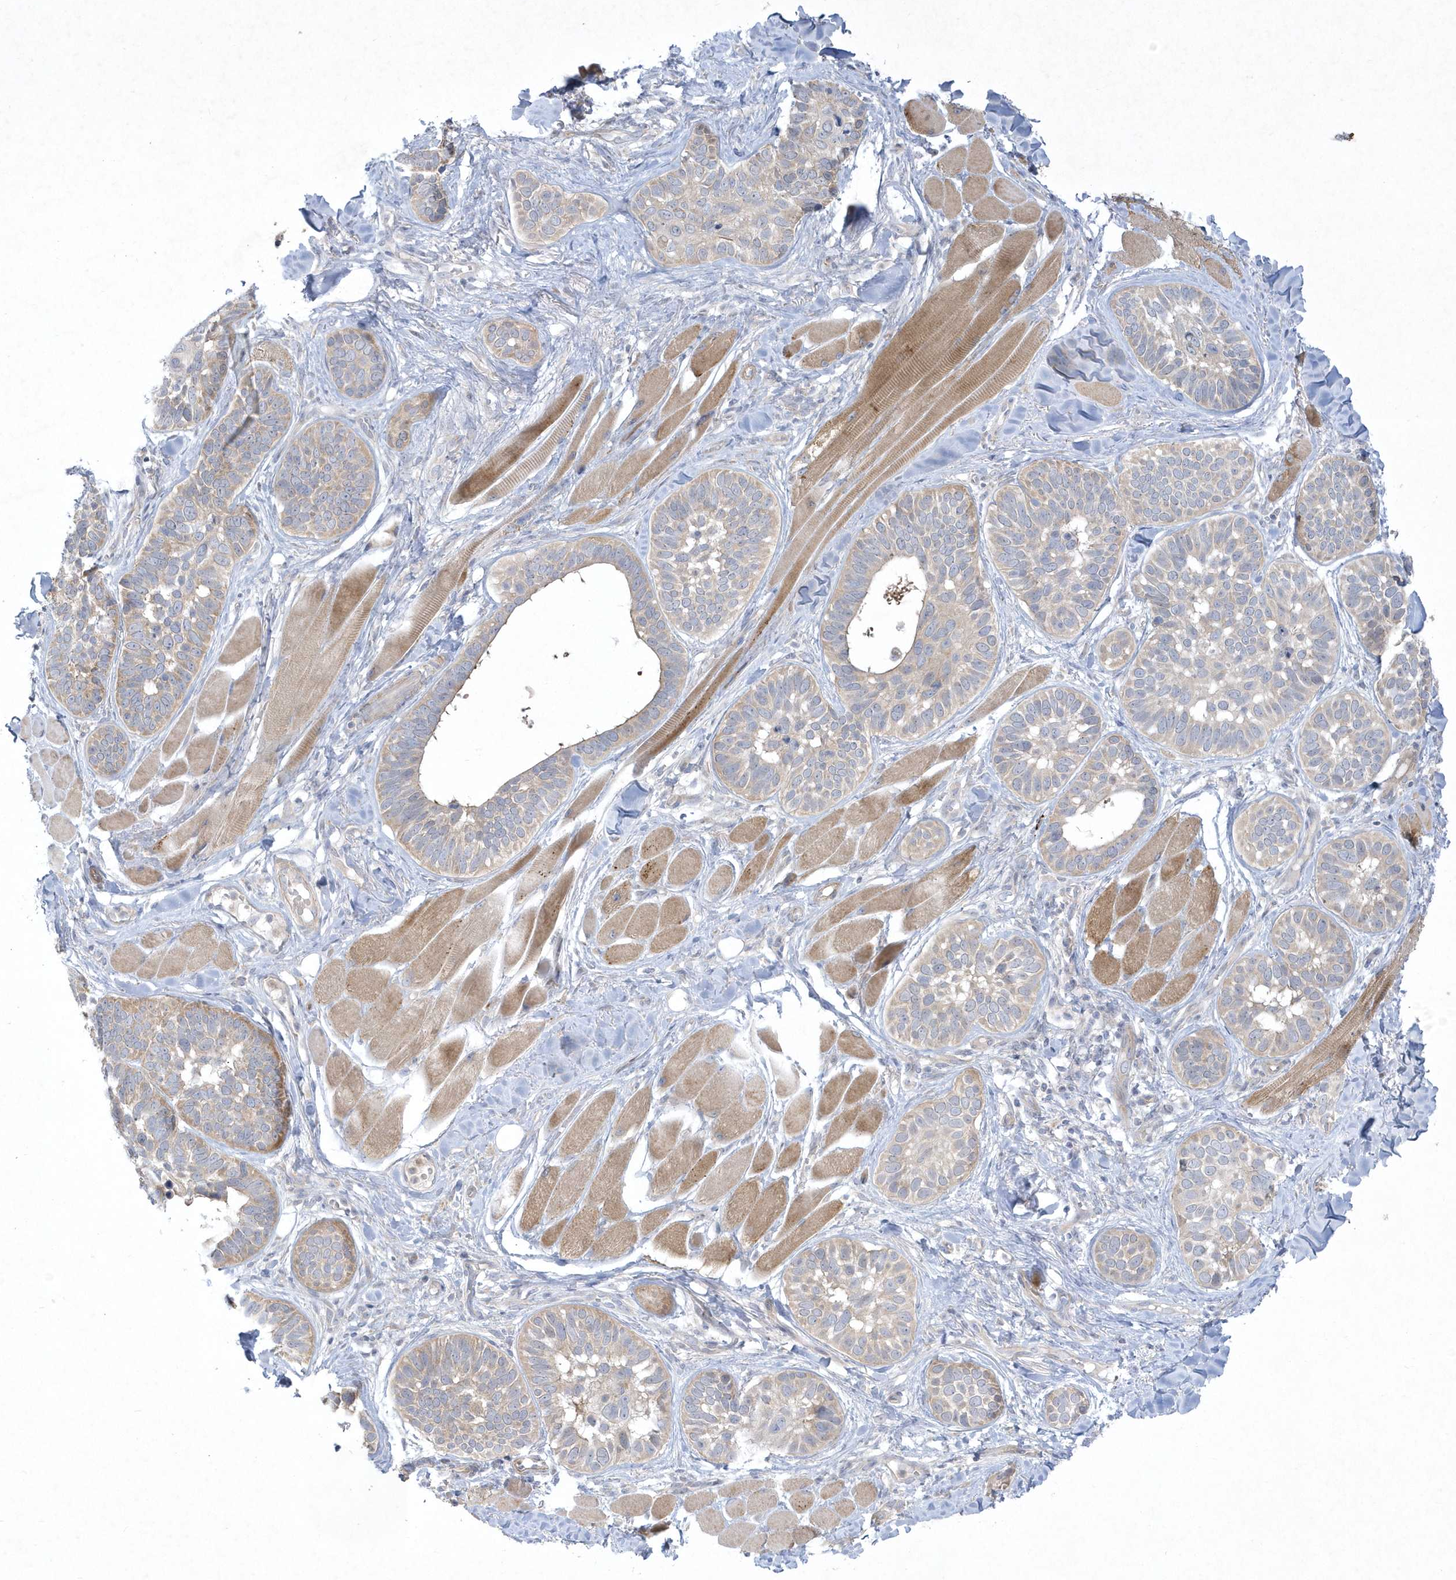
{"staining": {"intensity": "weak", "quantity": "<25%", "location": "cytoplasmic/membranous"}, "tissue": "skin cancer", "cell_type": "Tumor cells", "image_type": "cancer", "snomed": [{"axis": "morphology", "description": "Basal cell carcinoma"}, {"axis": "topography", "description": "Skin"}], "caption": "Immunohistochemical staining of skin cancer exhibits no significant staining in tumor cells.", "gene": "LARS1", "patient": {"sex": "male", "age": 62}}